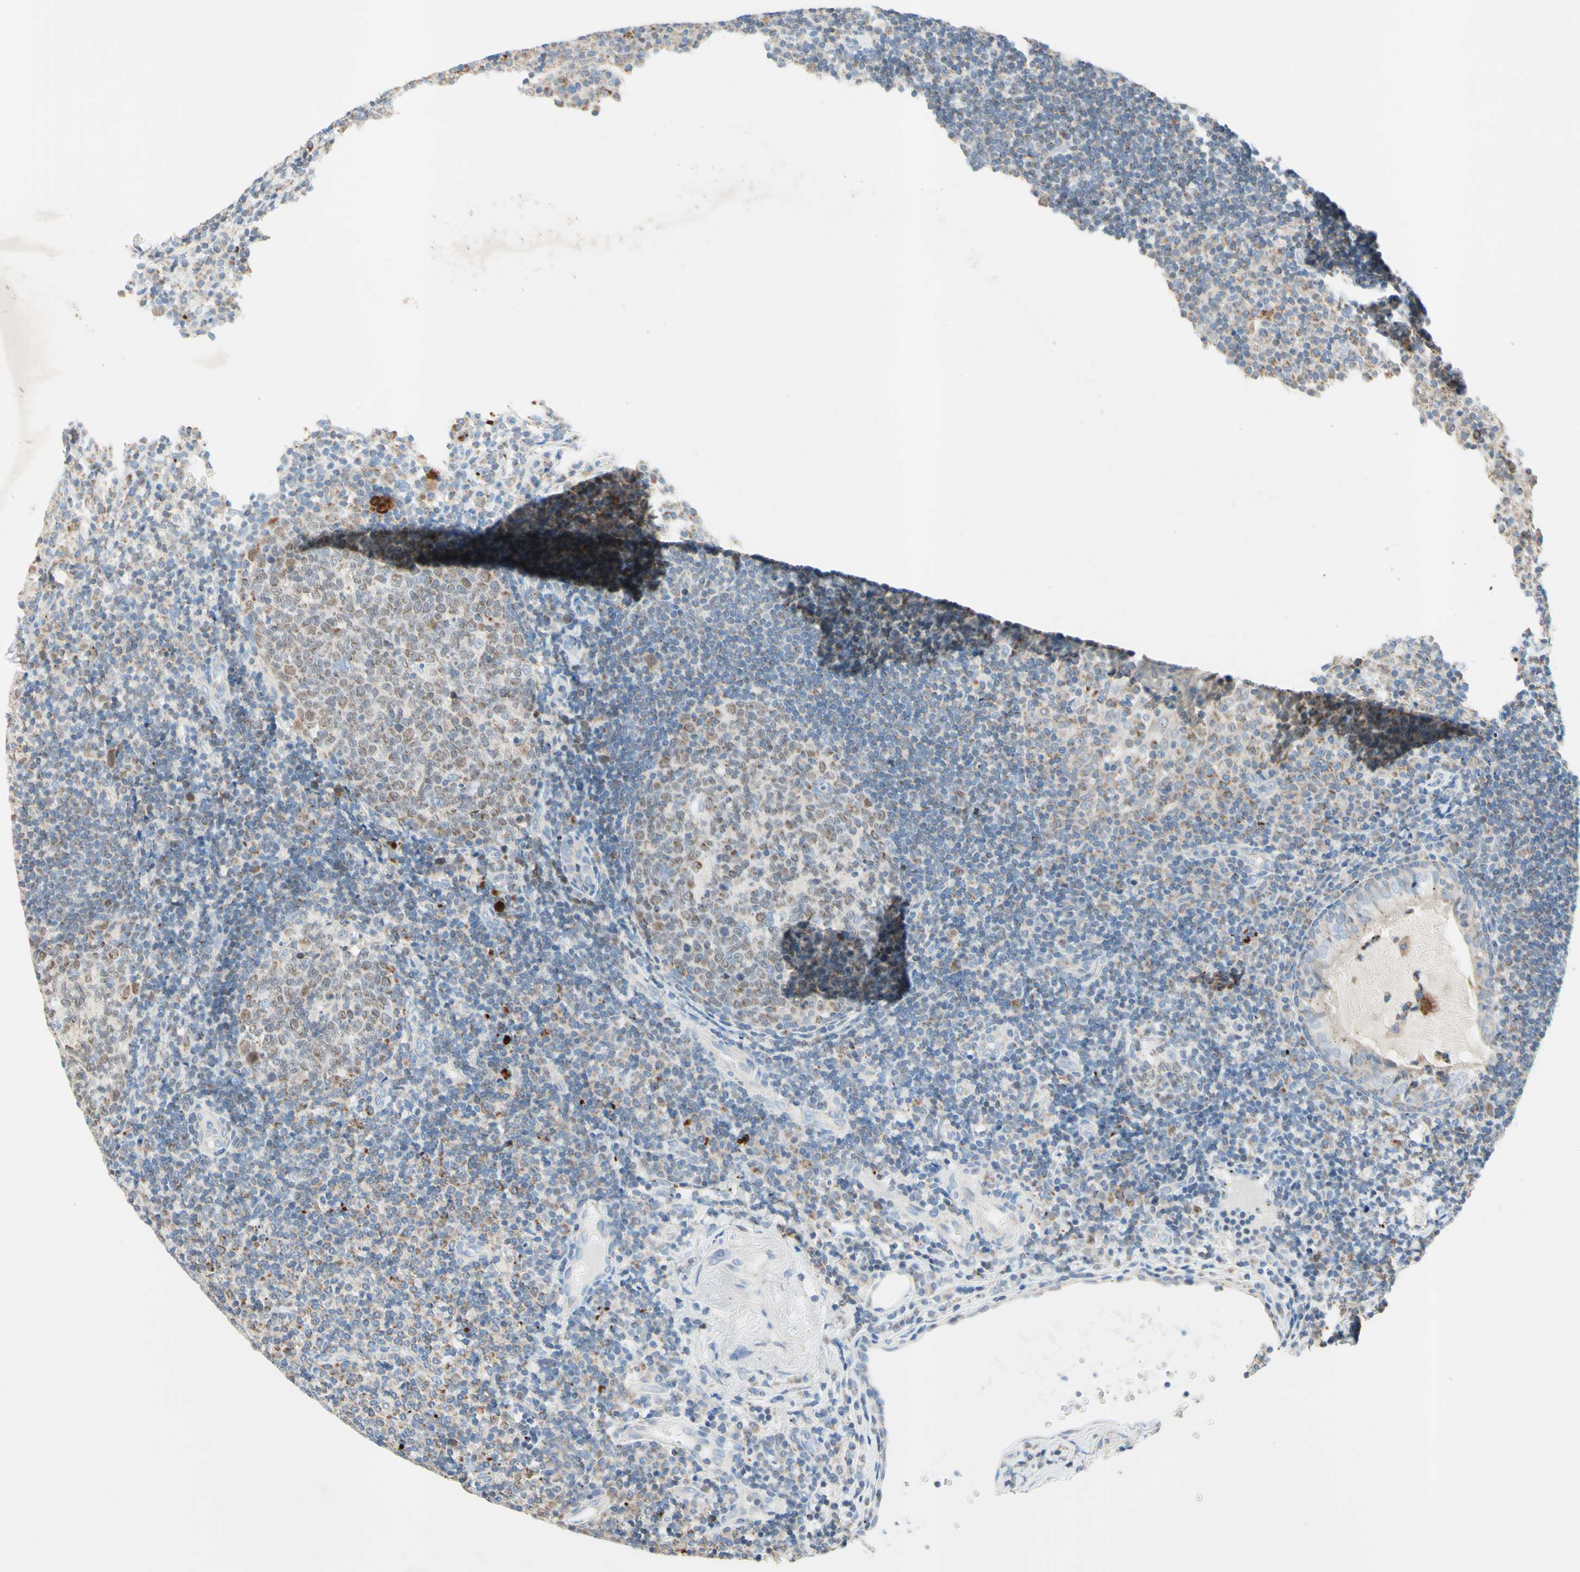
{"staining": {"intensity": "weak", "quantity": "25%-75%", "location": "cytoplasmic/membranous"}, "tissue": "tonsil", "cell_type": "Germinal center cells", "image_type": "normal", "snomed": [{"axis": "morphology", "description": "Normal tissue, NOS"}, {"axis": "topography", "description": "Tonsil"}], "caption": "Protein expression analysis of normal tonsil displays weak cytoplasmic/membranous positivity in approximately 25%-75% of germinal center cells. (brown staining indicates protein expression, while blue staining denotes nuclei).", "gene": "MFF", "patient": {"sex": "female", "age": 40}}